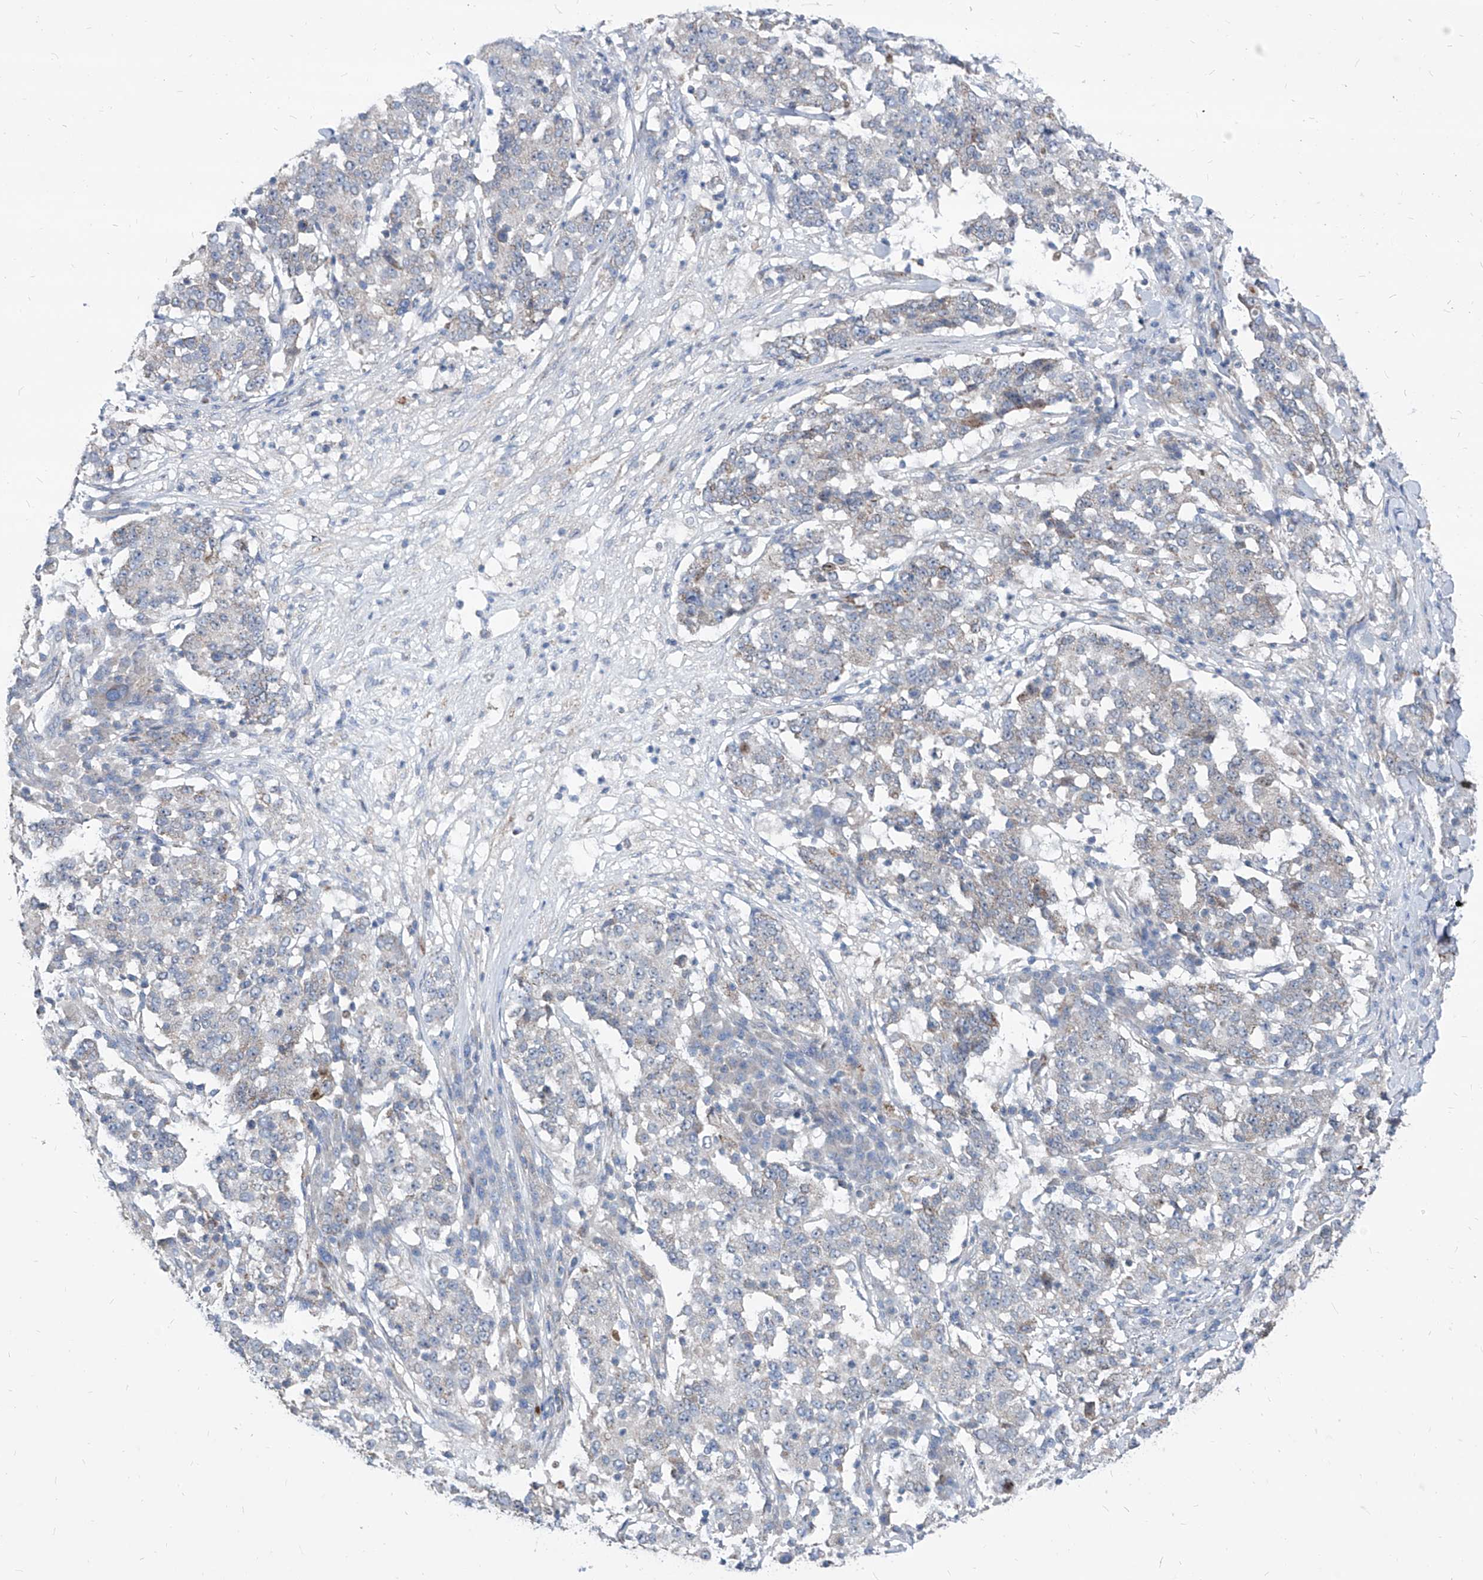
{"staining": {"intensity": "negative", "quantity": "none", "location": "none"}, "tissue": "stomach cancer", "cell_type": "Tumor cells", "image_type": "cancer", "snomed": [{"axis": "morphology", "description": "Adenocarcinoma, NOS"}, {"axis": "topography", "description": "Stomach"}], "caption": "Immunohistochemical staining of stomach cancer exhibits no significant expression in tumor cells.", "gene": "AGPS", "patient": {"sex": "male", "age": 59}}